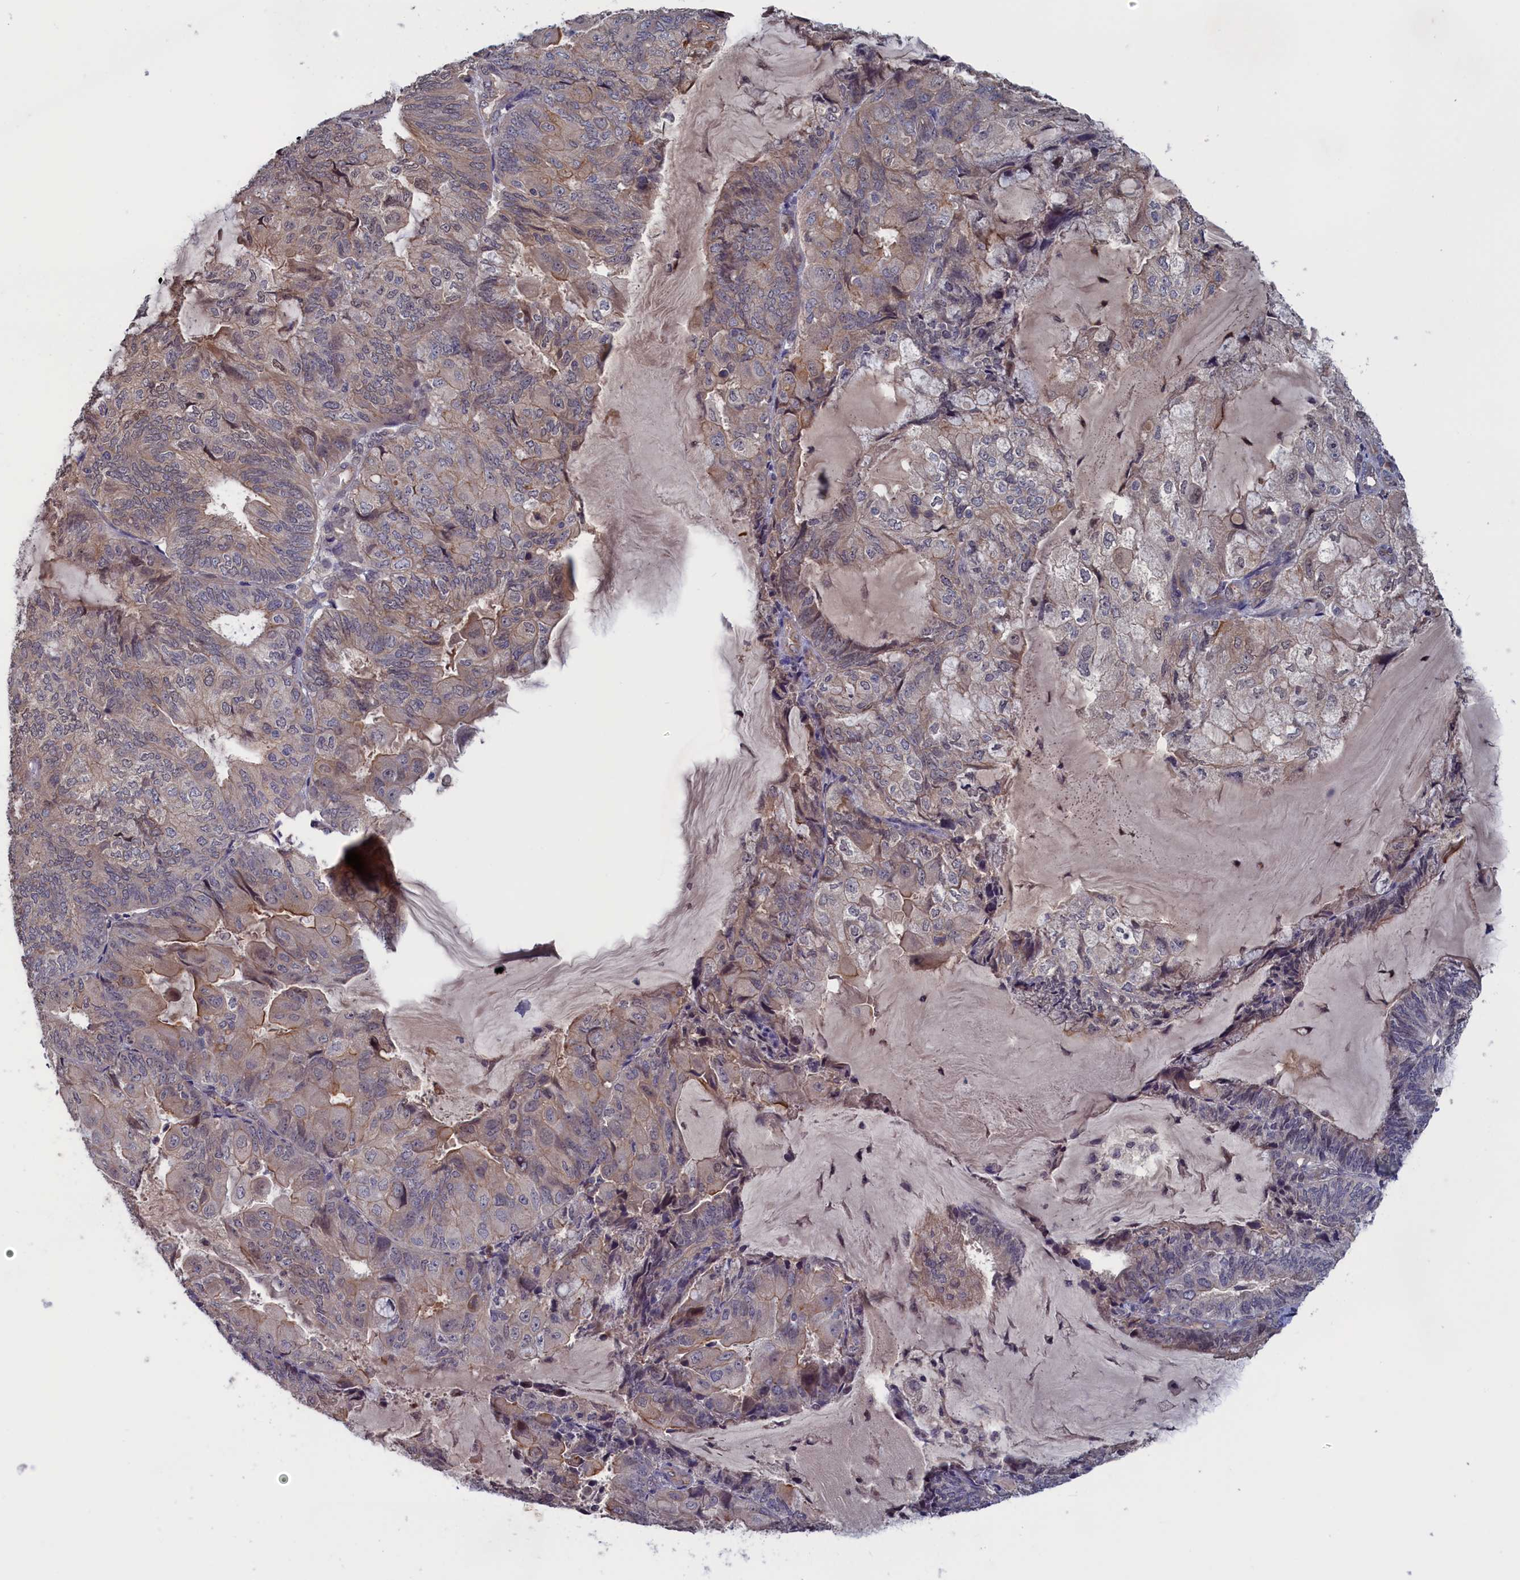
{"staining": {"intensity": "weak", "quantity": "<25%", "location": "cytoplasmic/membranous"}, "tissue": "endometrial cancer", "cell_type": "Tumor cells", "image_type": "cancer", "snomed": [{"axis": "morphology", "description": "Adenocarcinoma, NOS"}, {"axis": "topography", "description": "Endometrium"}], "caption": "Human endometrial cancer stained for a protein using immunohistochemistry (IHC) exhibits no expression in tumor cells.", "gene": "PLP2", "patient": {"sex": "female", "age": 81}}